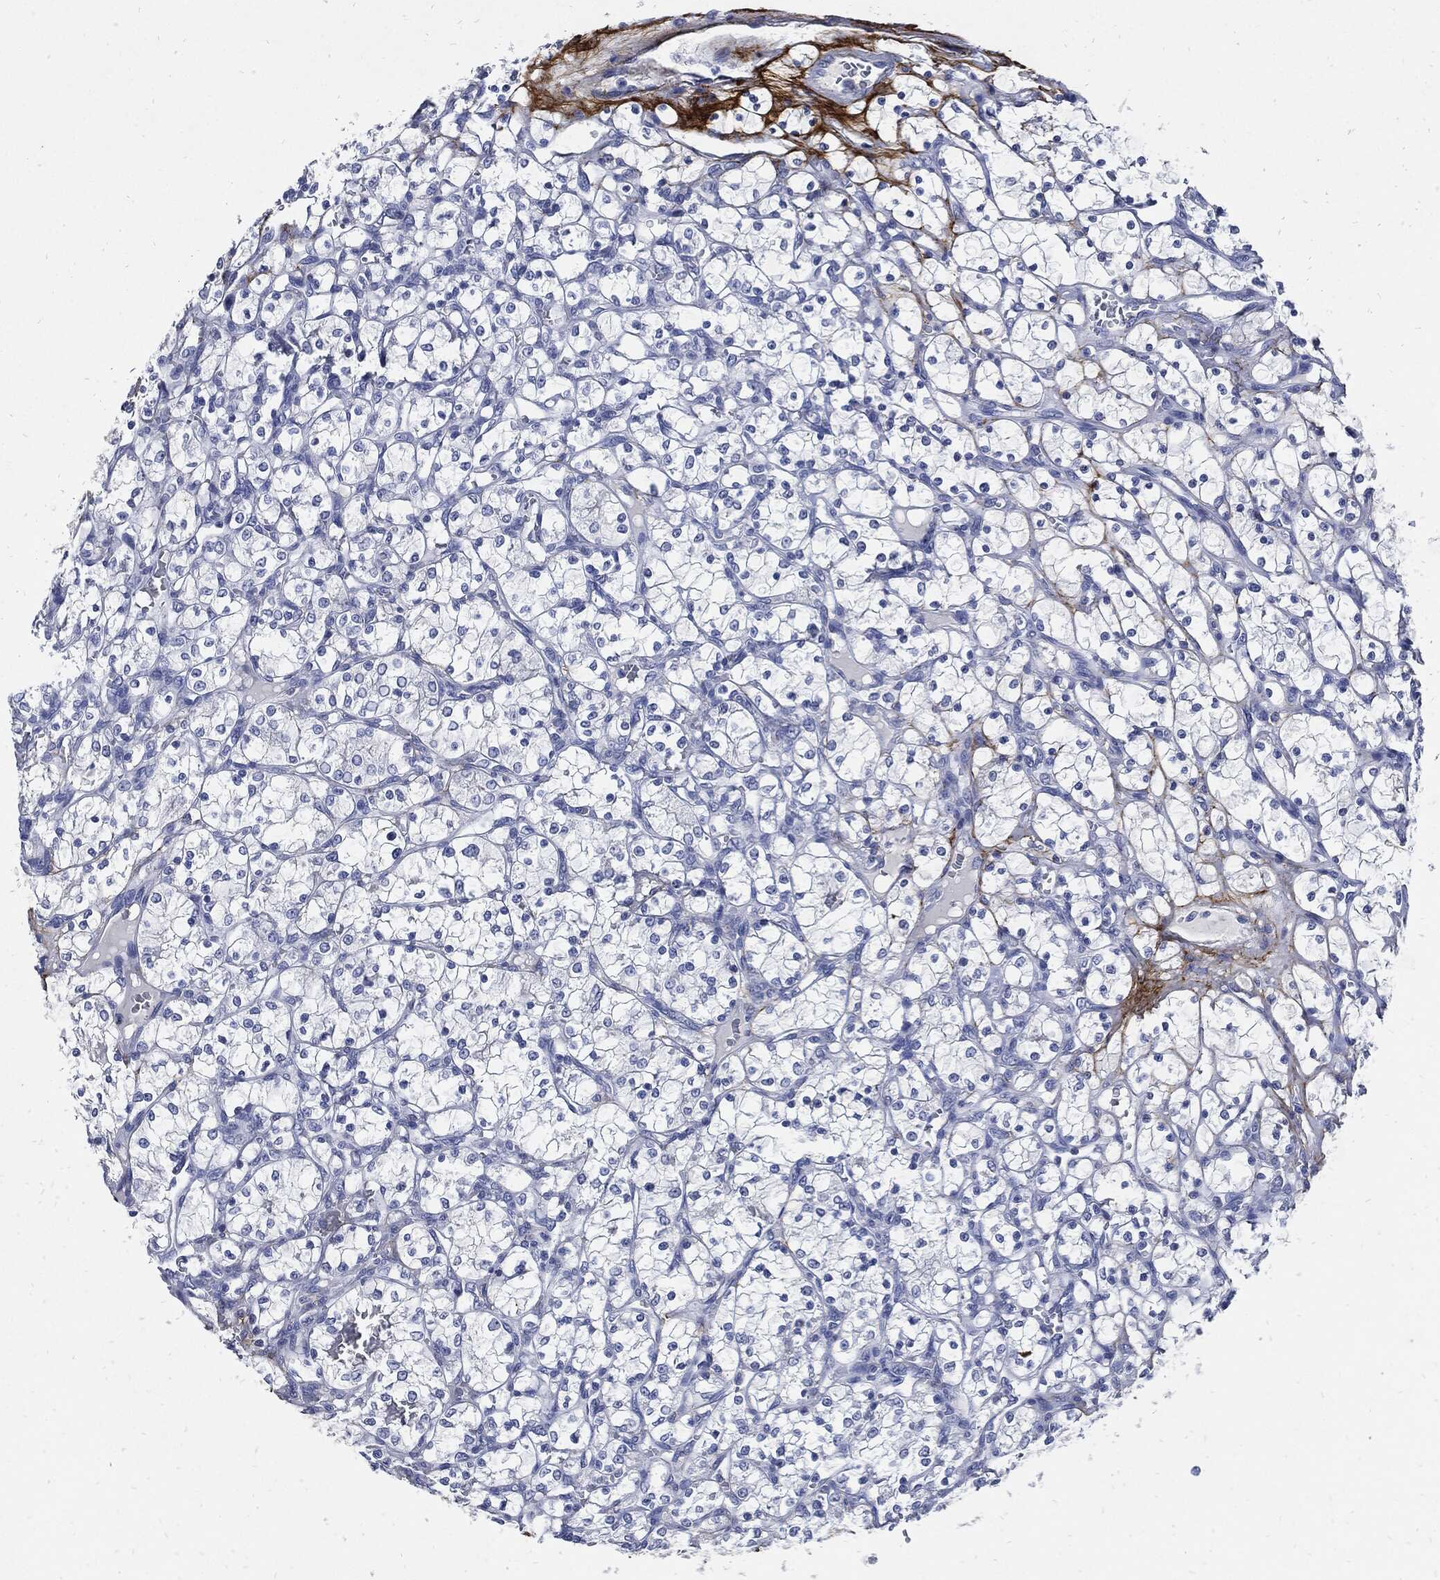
{"staining": {"intensity": "negative", "quantity": "none", "location": "none"}, "tissue": "renal cancer", "cell_type": "Tumor cells", "image_type": "cancer", "snomed": [{"axis": "morphology", "description": "Adenocarcinoma, NOS"}, {"axis": "topography", "description": "Kidney"}], "caption": "High power microscopy micrograph of an IHC image of adenocarcinoma (renal), revealing no significant expression in tumor cells.", "gene": "FBN1", "patient": {"sex": "female", "age": 69}}